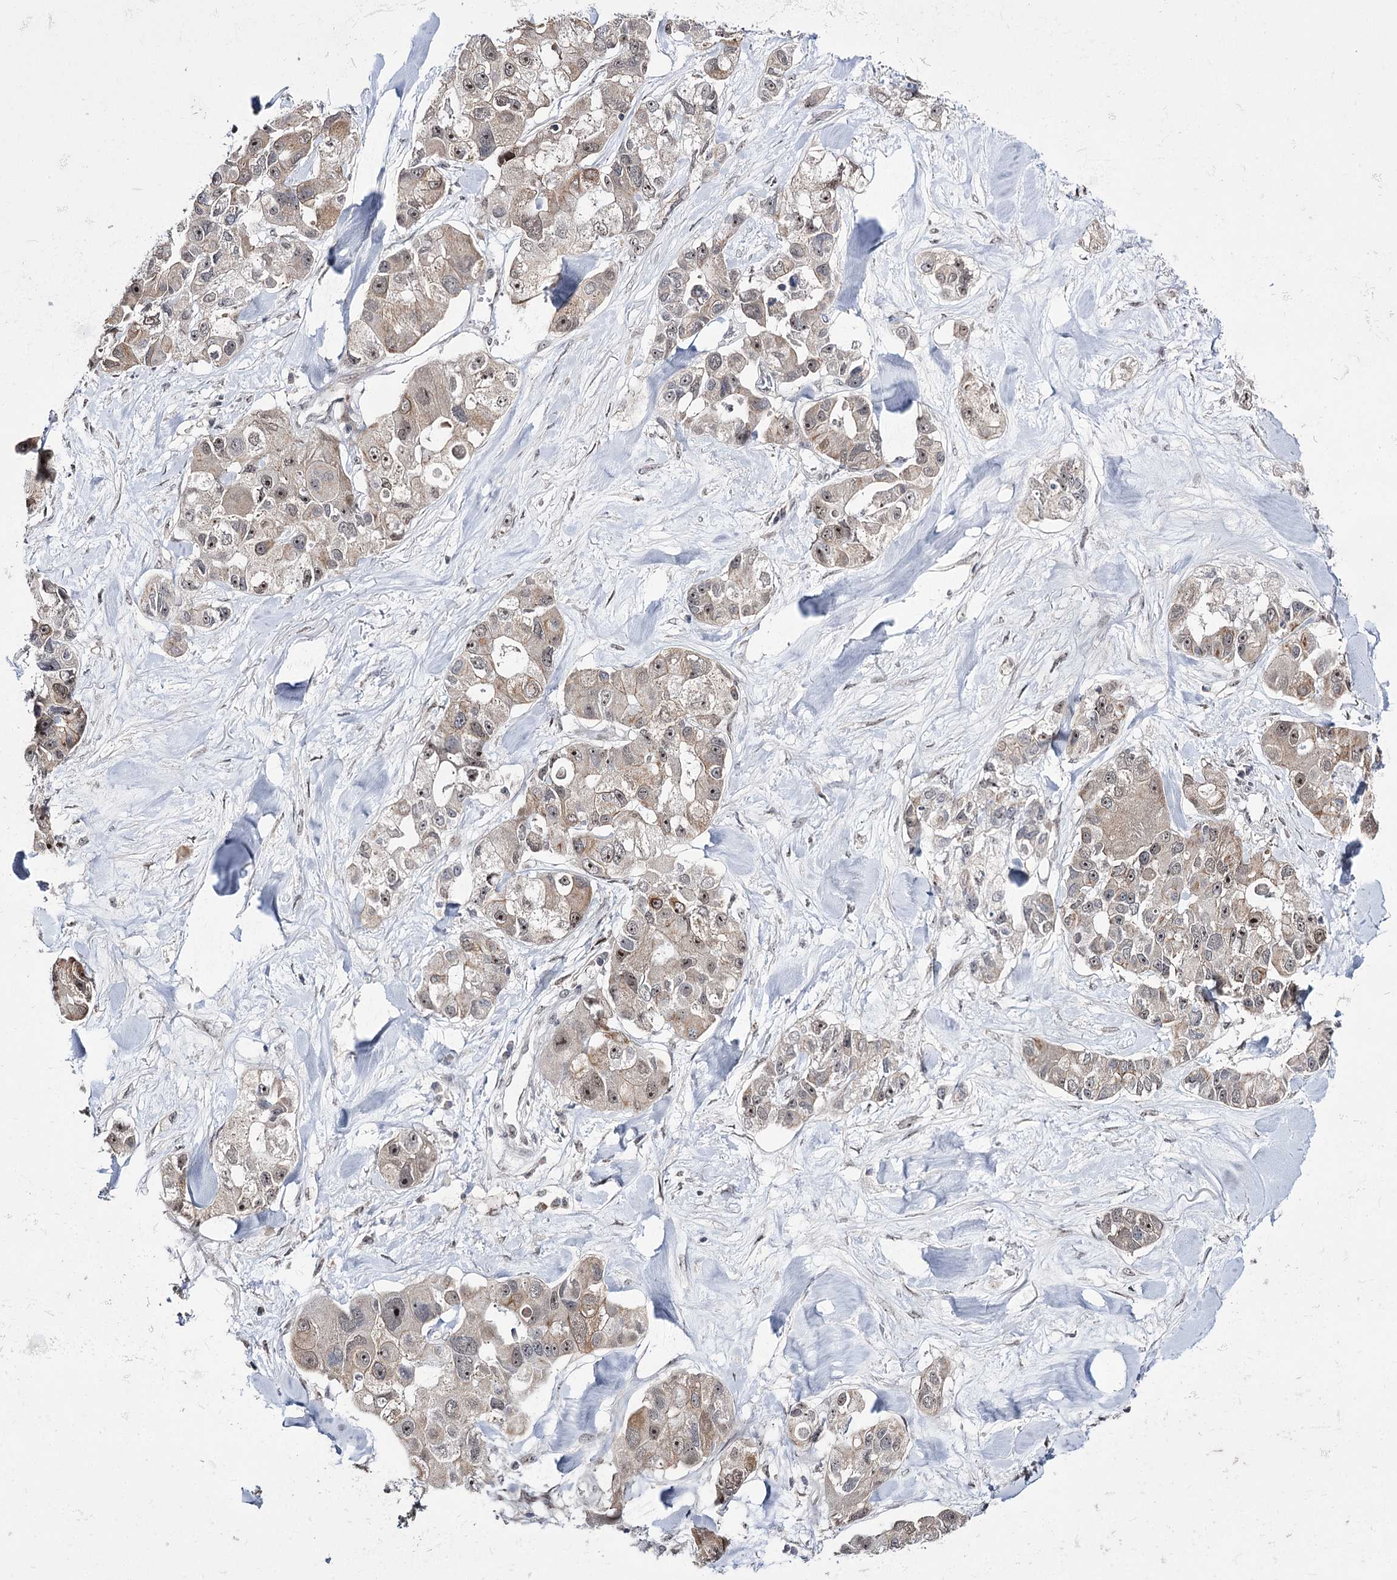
{"staining": {"intensity": "weak", "quantity": ">75%", "location": "cytoplasmic/membranous,nuclear"}, "tissue": "lung cancer", "cell_type": "Tumor cells", "image_type": "cancer", "snomed": [{"axis": "morphology", "description": "Adenocarcinoma, NOS"}, {"axis": "topography", "description": "Lung"}], "caption": "Human lung cancer stained for a protein (brown) demonstrates weak cytoplasmic/membranous and nuclear positive positivity in about >75% of tumor cells.", "gene": "STOX1", "patient": {"sex": "female", "age": 54}}